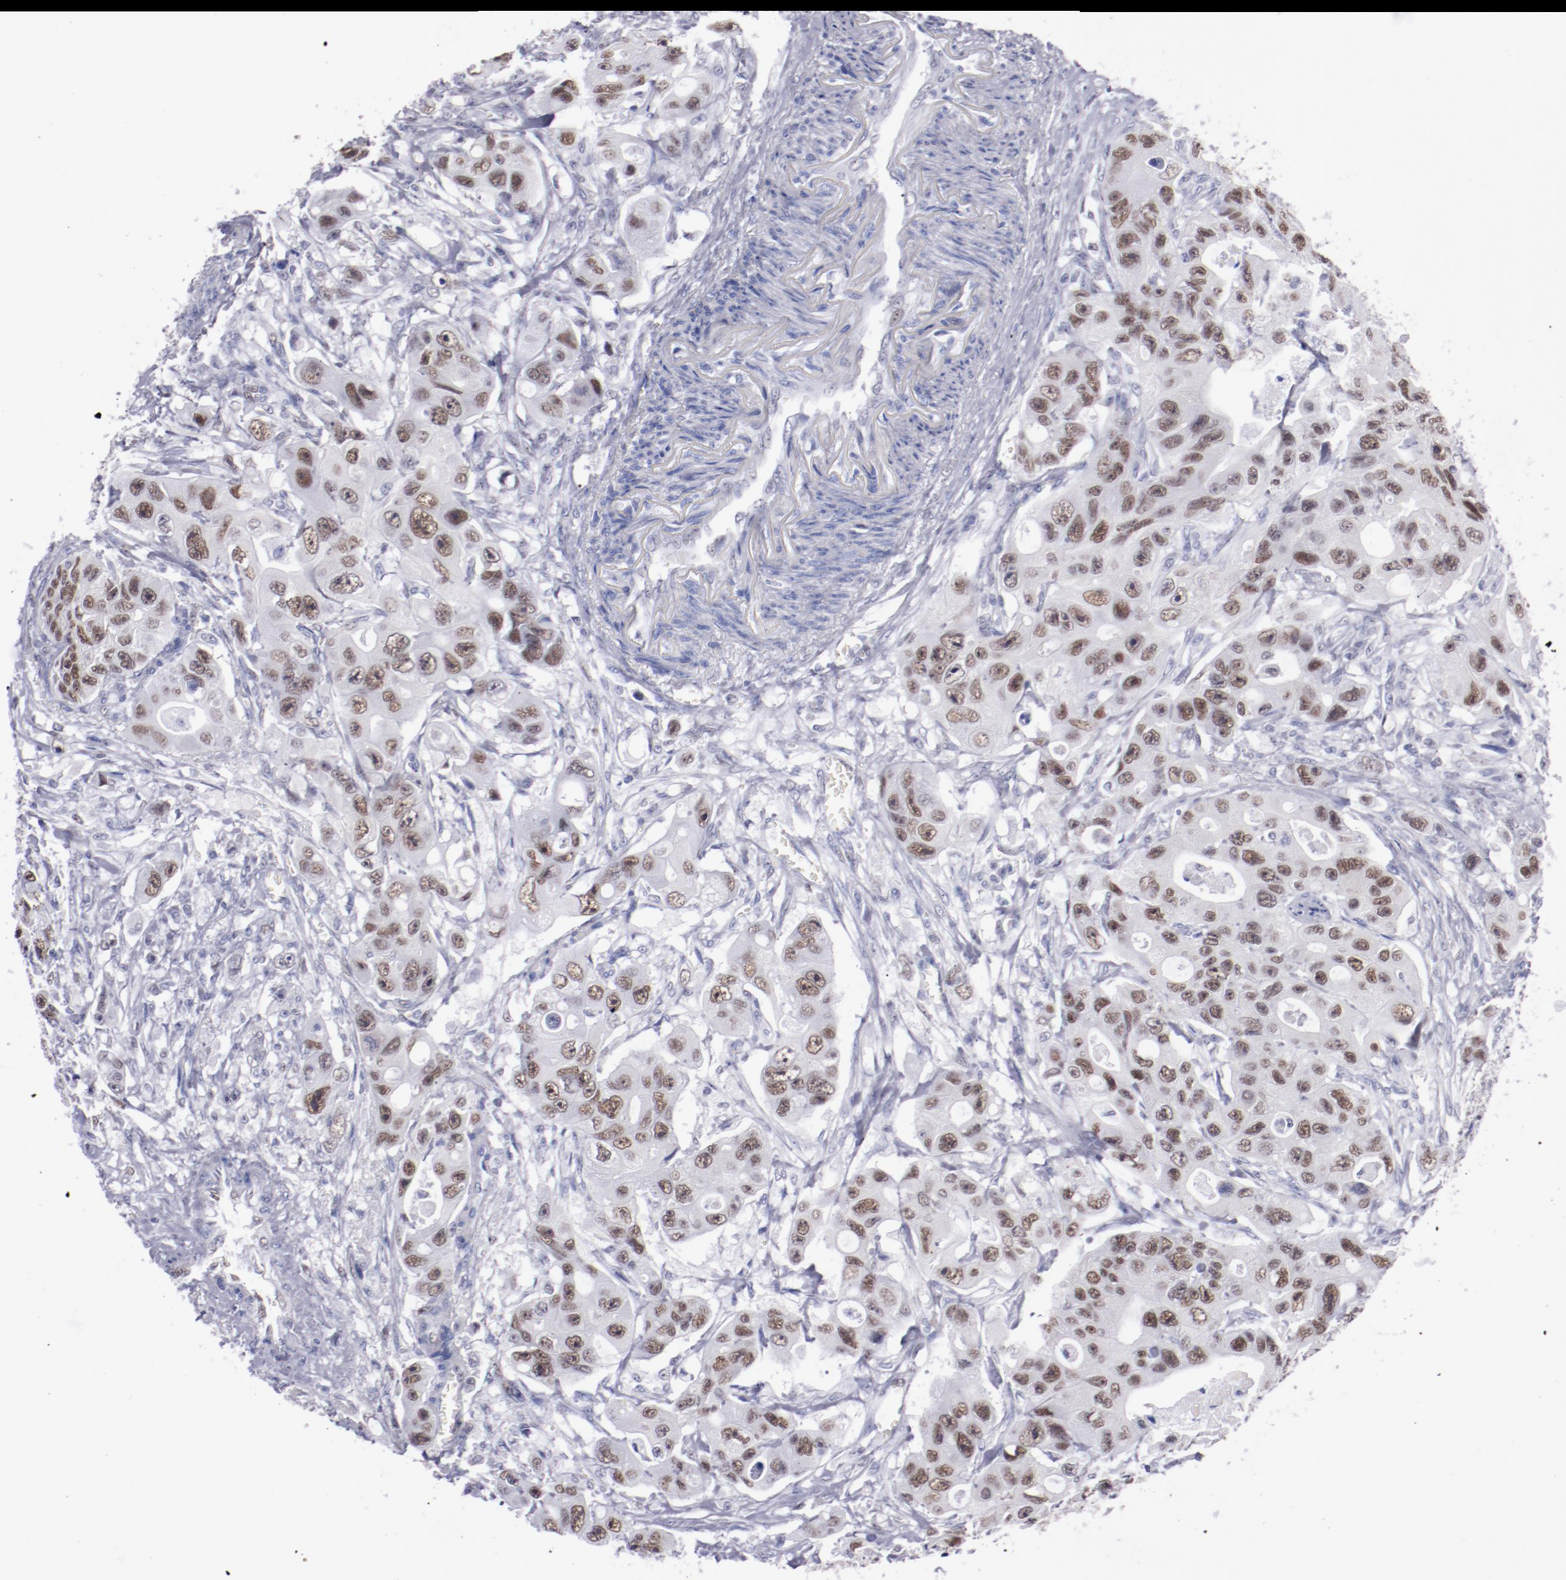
{"staining": {"intensity": "moderate", "quantity": ">75%", "location": "nuclear"}, "tissue": "colorectal cancer", "cell_type": "Tumor cells", "image_type": "cancer", "snomed": [{"axis": "morphology", "description": "Adenocarcinoma, NOS"}, {"axis": "topography", "description": "Colon"}], "caption": "Adenocarcinoma (colorectal) stained with a protein marker shows moderate staining in tumor cells.", "gene": "HNF1B", "patient": {"sex": "female", "age": 46}}